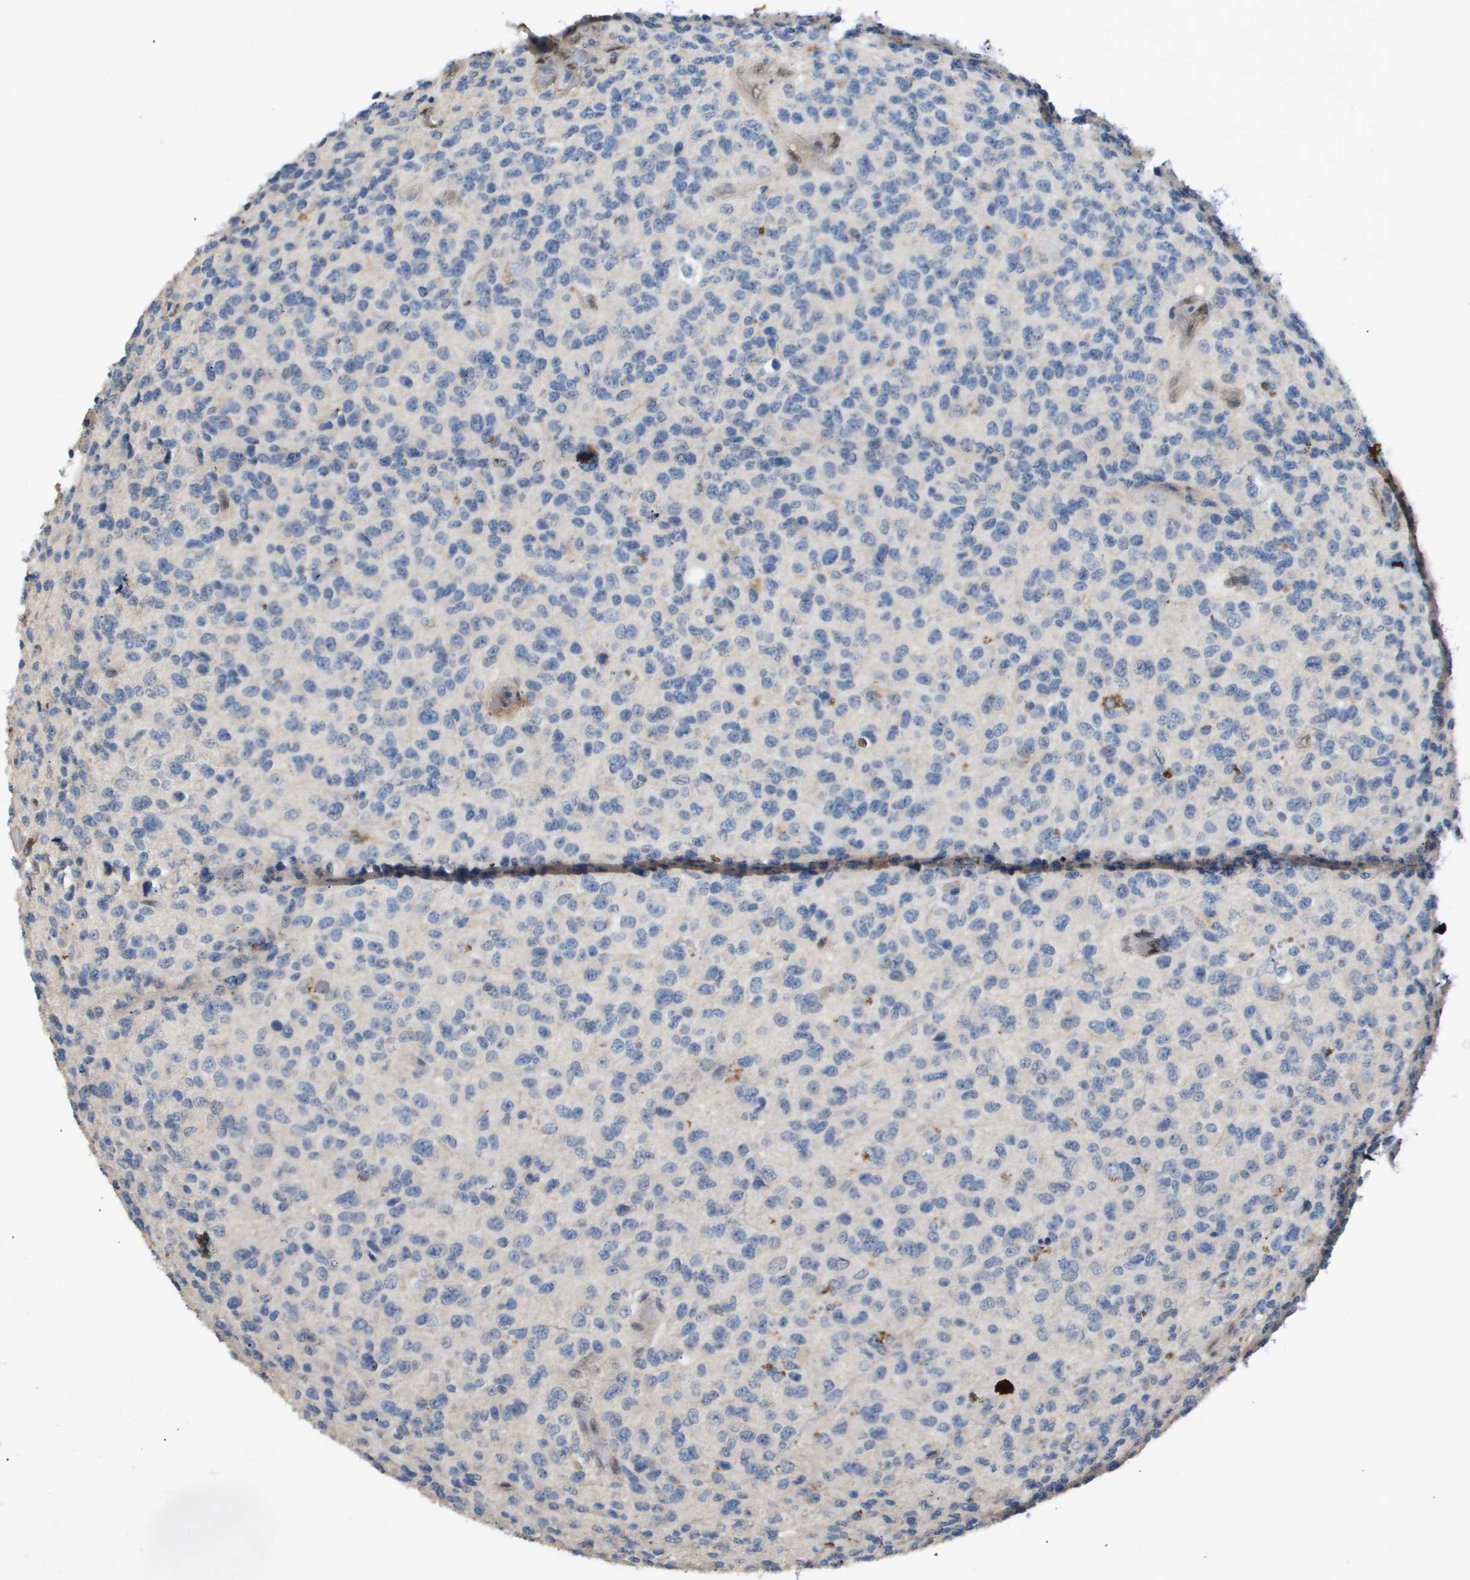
{"staining": {"intensity": "negative", "quantity": "none", "location": "none"}, "tissue": "glioma", "cell_type": "Tumor cells", "image_type": "cancer", "snomed": [{"axis": "morphology", "description": "Glioma, malignant, High grade"}, {"axis": "topography", "description": "pancreas cauda"}], "caption": "An immunohistochemistry (IHC) histopathology image of malignant glioma (high-grade) is shown. There is no staining in tumor cells of malignant glioma (high-grade). (Brightfield microscopy of DAB (3,3'-diaminobenzidine) immunohistochemistry (IHC) at high magnification).", "gene": "ERG", "patient": {"sex": "male", "age": 60}}